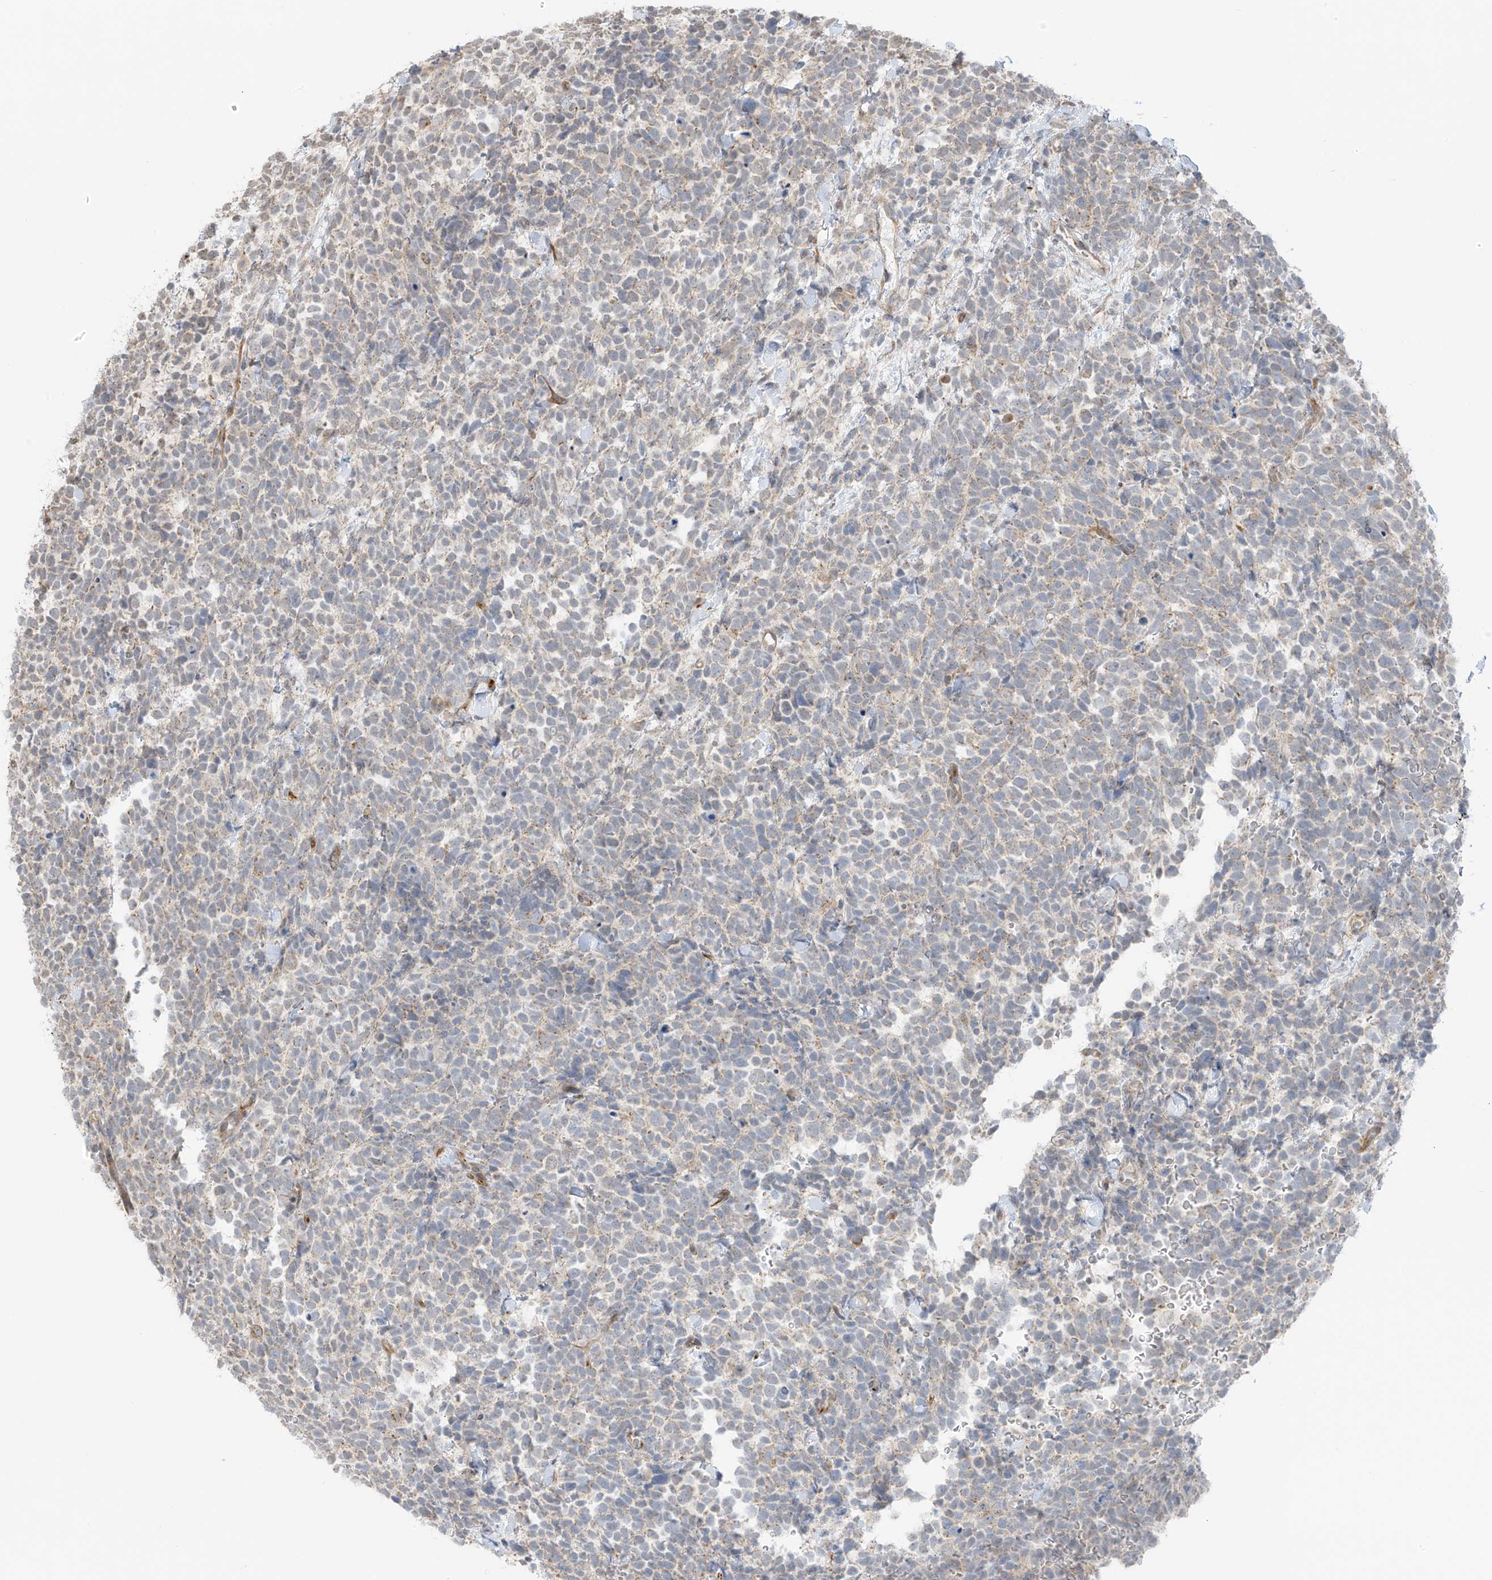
{"staining": {"intensity": "weak", "quantity": "25%-75%", "location": "cytoplasmic/membranous"}, "tissue": "urothelial cancer", "cell_type": "Tumor cells", "image_type": "cancer", "snomed": [{"axis": "morphology", "description": "Urothelial carcinoma, High grade"}, {"axis": "topography", "description": "Urinary bladder"}], "caption": "Immunohistochemical staining of human urothelial cancer shows weak cytoplasmic/membranous protein expression in about 25%-75% of tumor cells.", "gene": "HS6ST2", "patient": {"sex": "female", "age": 82}}